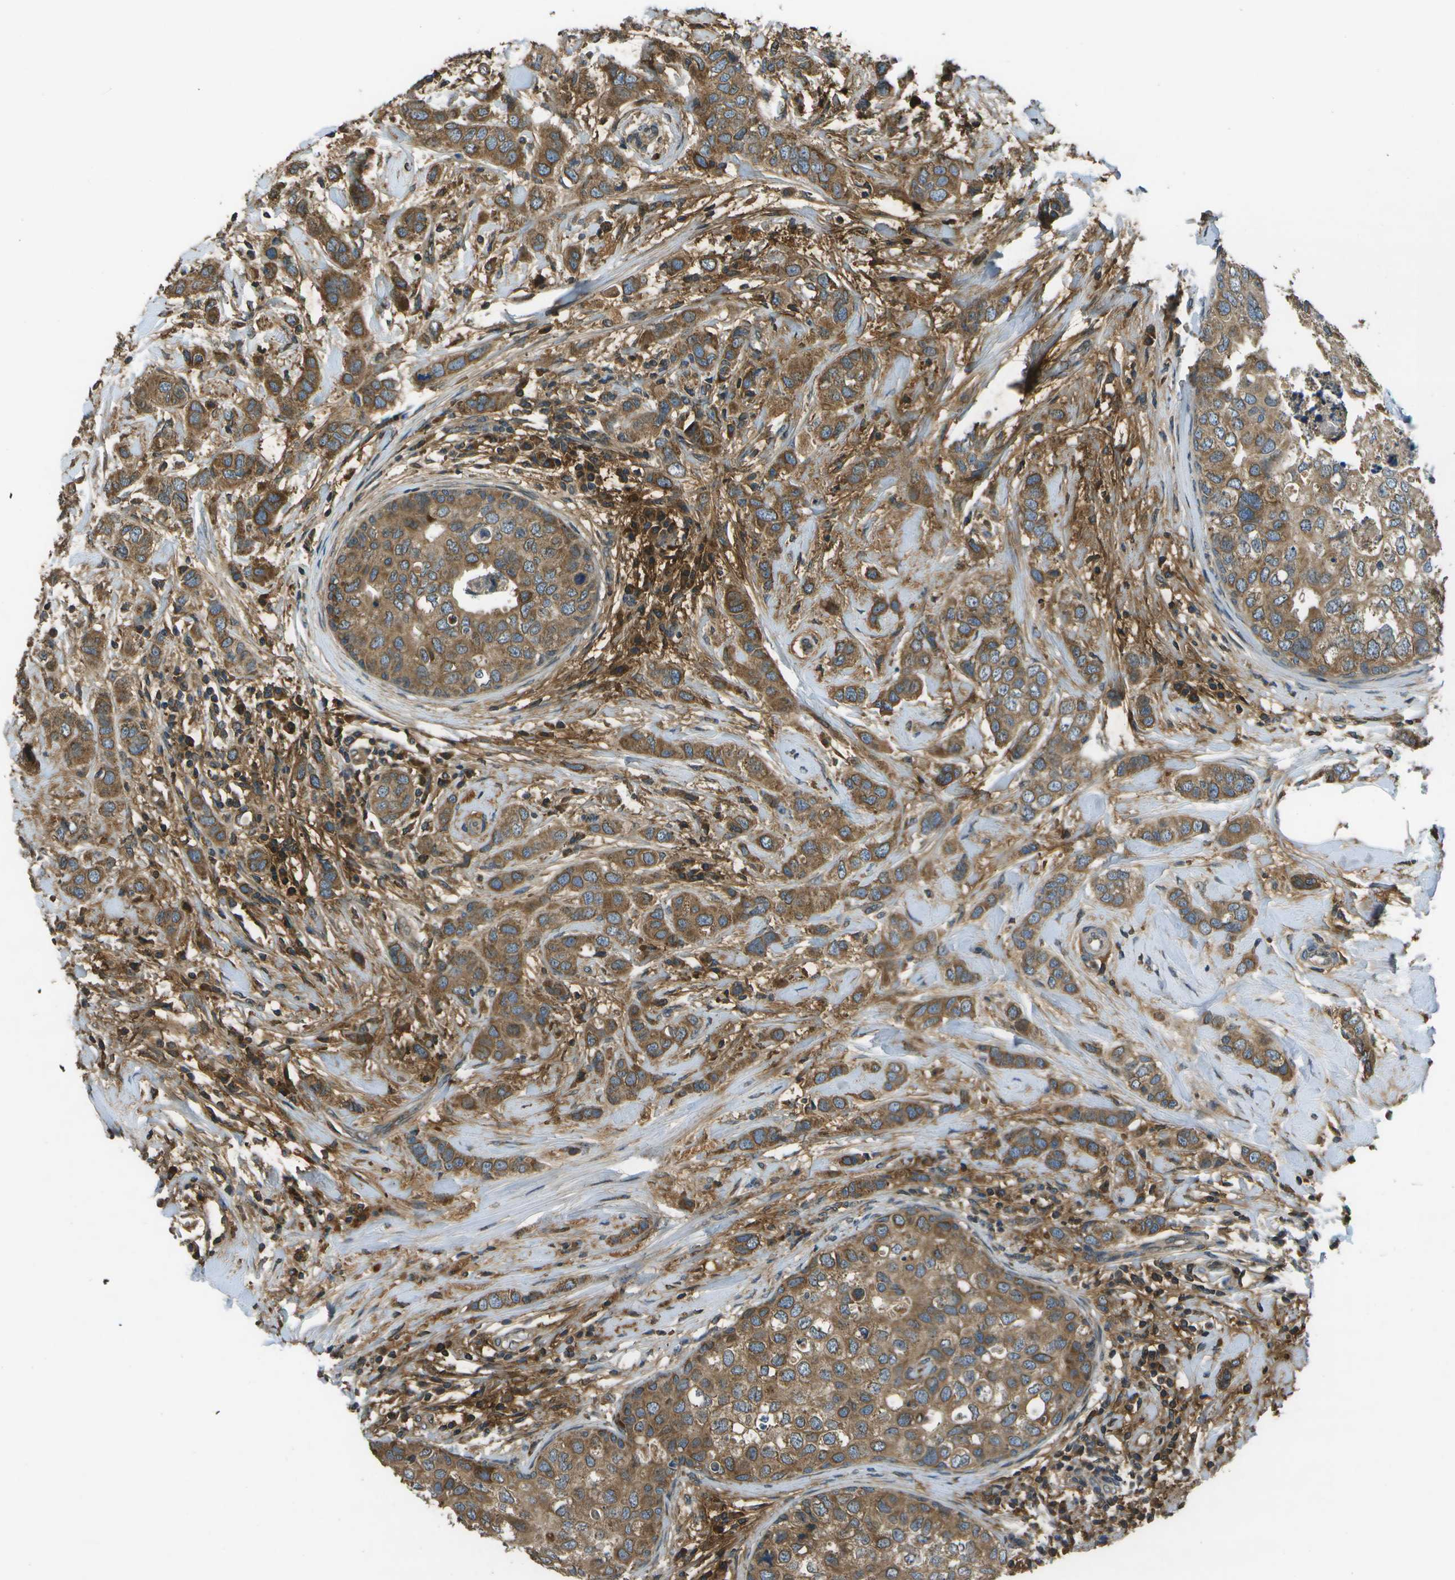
{"staining": {"intensity": "moderate", "quantity": ">75%", "location": "cytoplasmic/membranous"}, "tissue": "breast cancer", "cell_type": "Tumor cells", "image_type": "cancer", "snomed": [{"axis": "morphology", "description": "Duct carcinoma"}, {"axis": "topography", "description": "Breast"}], "caption": "IHC photomicrograph of breast cancer (invasive ductal carcinoma) stained for a protein (brown), which reveals medium levels of moderate cytoplasmic/membranous expression in approximately >75% of tumor cells.", "gene": "HFE", "patient": {"sex": "female", "age": 50}}